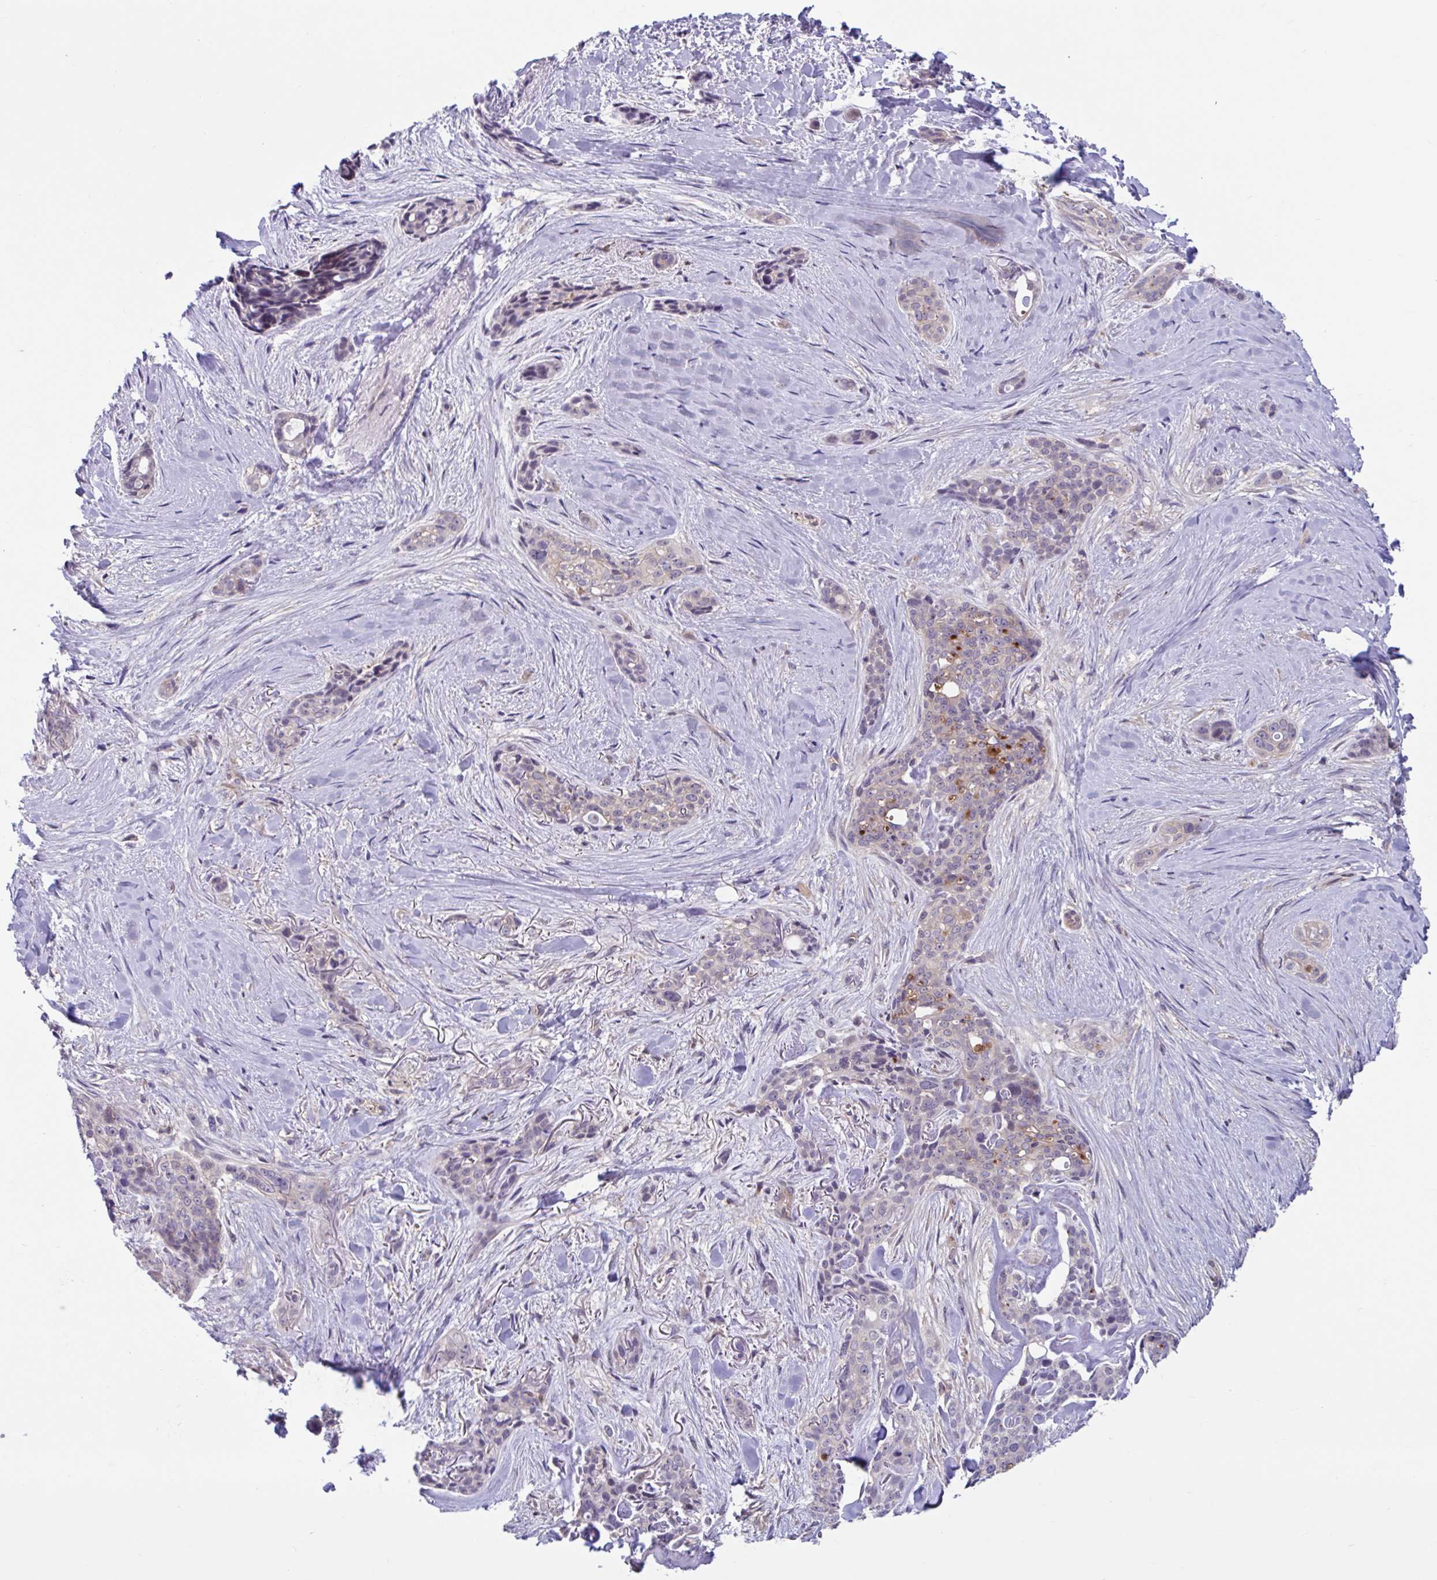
{"staining": {"intensity": "weak", "quantity": "25%-75%", "location": "cytoplasmic/membranous"}, "tissue": "skin cancer", "cell_type": "Tumor cells", "image_type": "cancer", "snomed": [{"axis": "morphology", "description": "Basal cell carcinoma"}, {"axis": "topography", "description": "Skin"}], "caption": "Immunohistochemical staining of skin basal cell carcinoma shows weak cytoplasmic/membranous protein staining in approximately 25%-75% of tumor cells.", "gene": "IST1", "patient": {"sex": "female", "age": 79}}